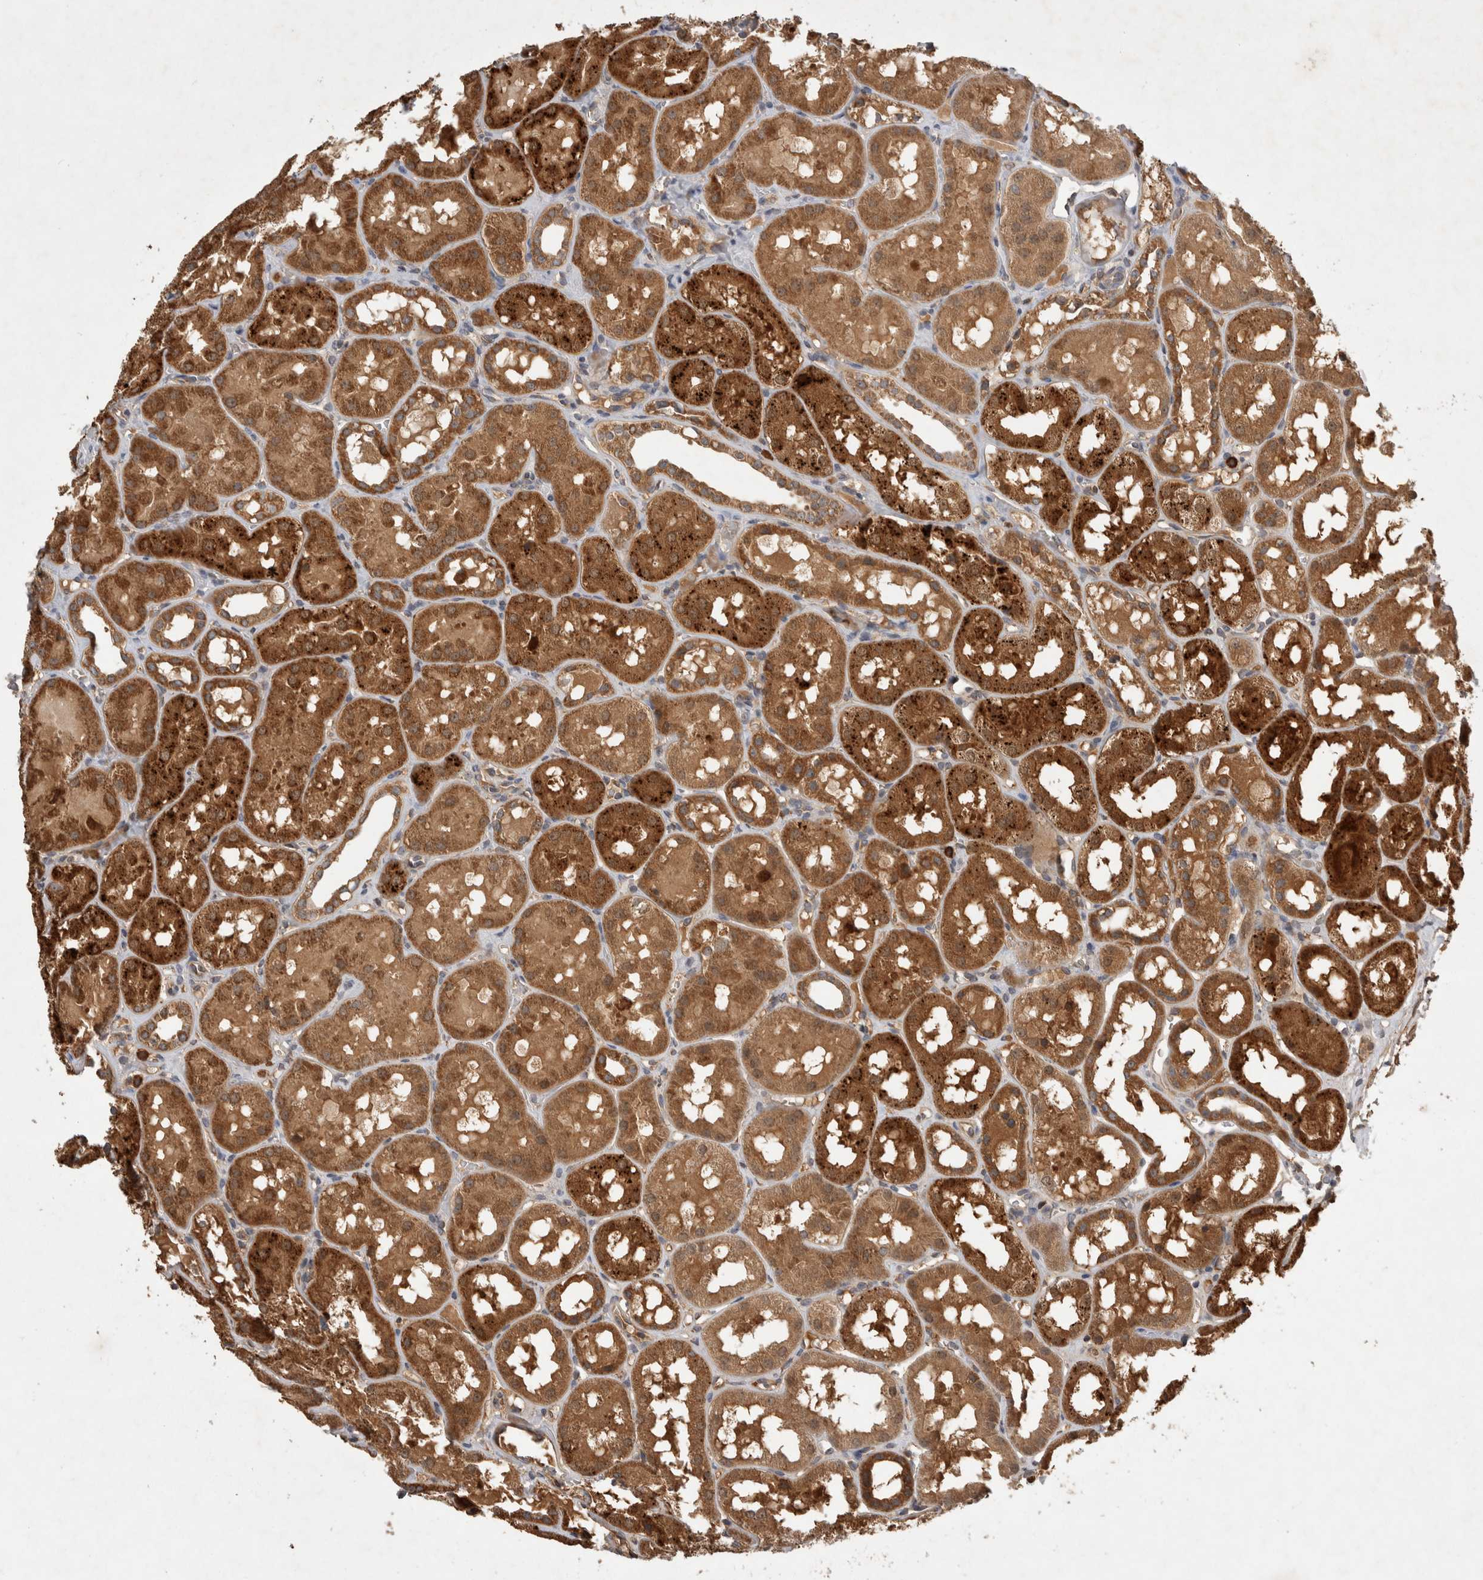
{"staining": {"intensity": "weak", "quantity": "25%-75%", "location": "cytoplasmic/membranous"}, "tissue": "kidney", "cell_type": "Cells in glomeruli", "image_type": "normal", "snomed": [{"axis": "morphology", "description": "Normal tissue, NOS"}, {"axis": "topography", "description": "Kidney"}, {"axis": "topography", "description": "Urinary bladder"}], "caption": "Brown immunohistochemical staining in unremarkable human kidney exhibits weak cytoplasmic/membranous staining in about 25%-75% of cells in glomeruli. Nuclei are stained in blue.", "gene": "SERAC1", "patient": {"sex": "male", "age": 16}}